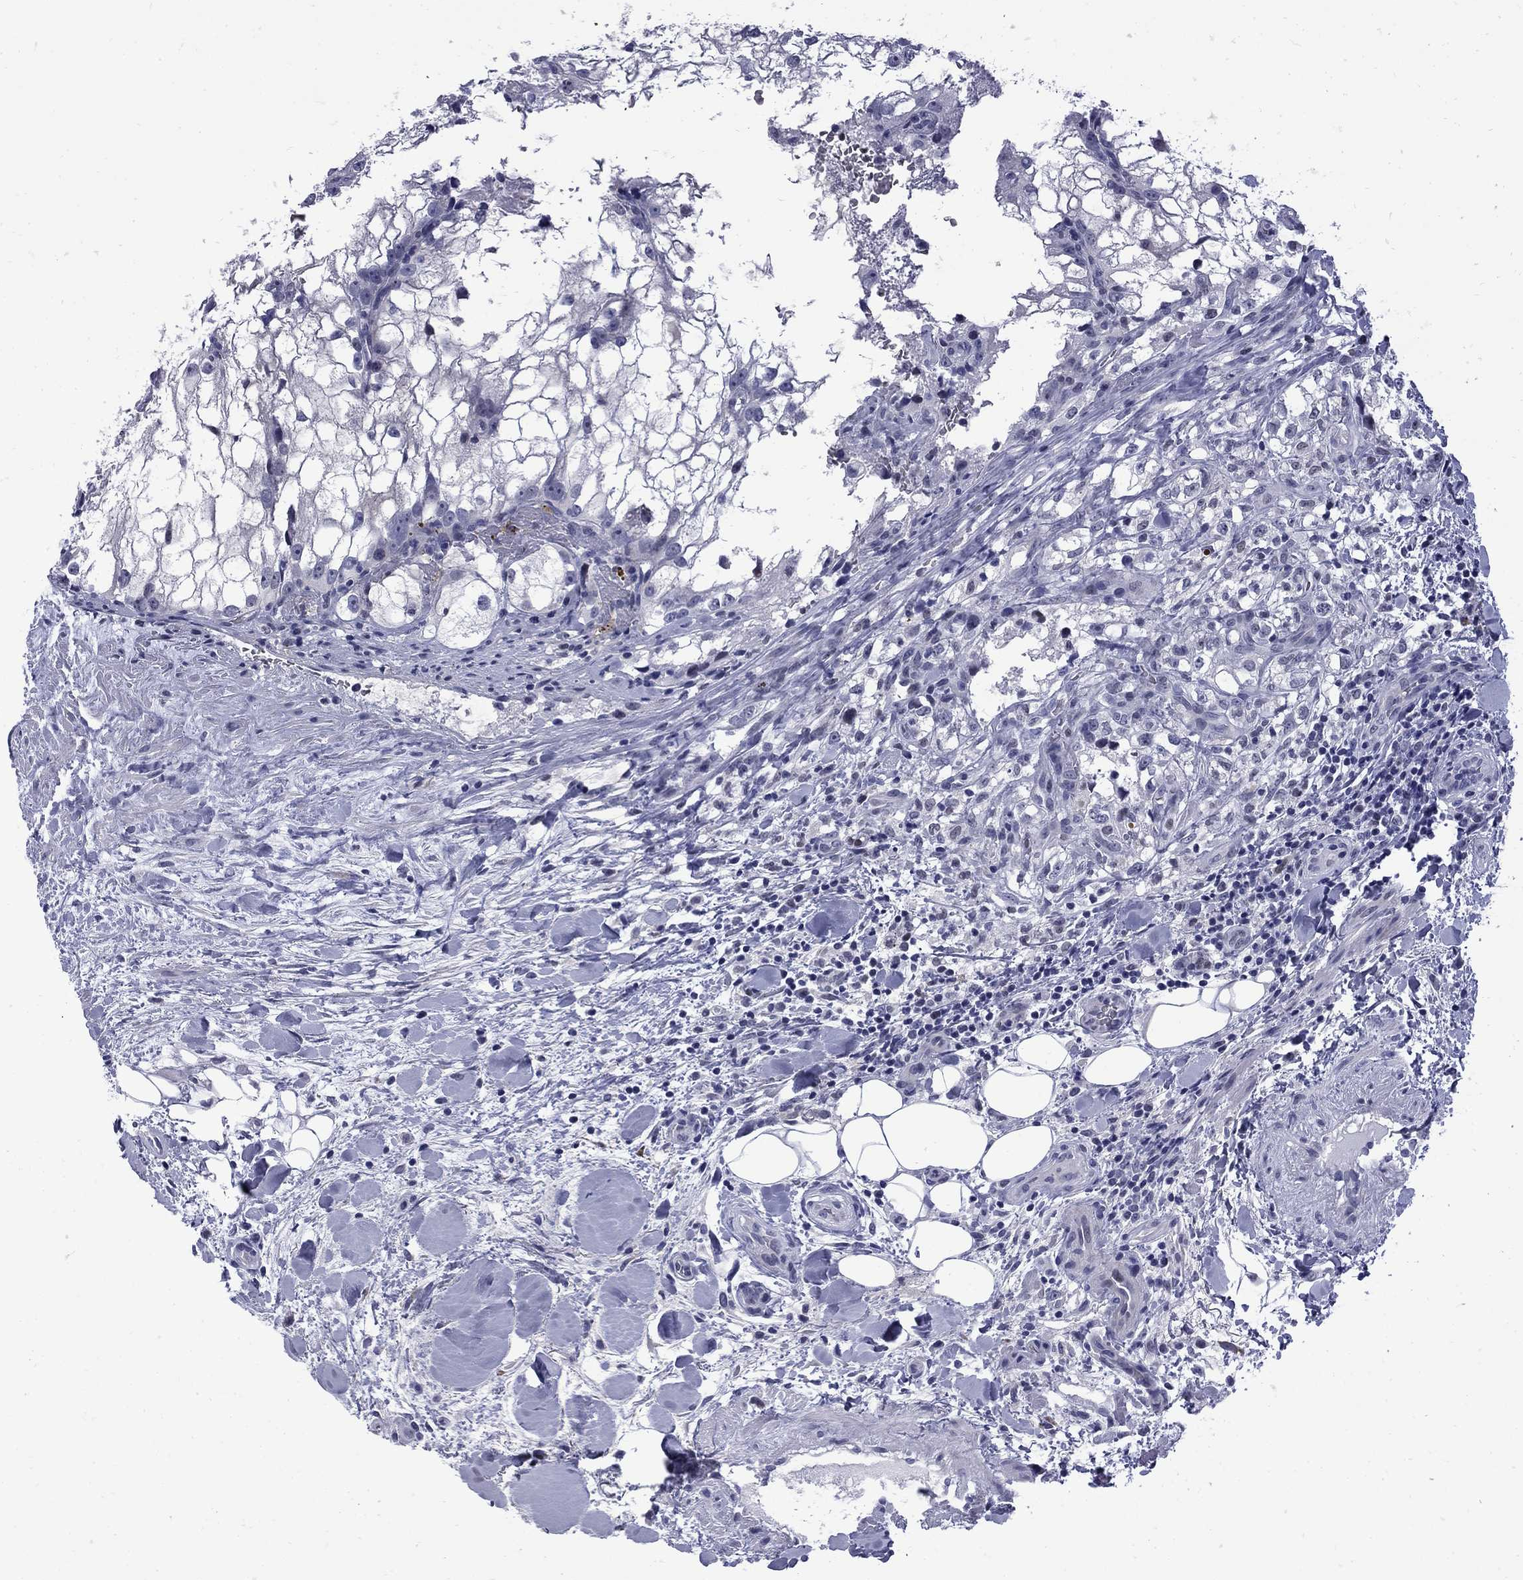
{"staining": {"intensity": "negative", "quantity": "none", "location": "none"}, "tissue": "renal cancer", "cell_type": "Tumor cells", "image_type": "cancer", "snomed": [{"axis": "morphology", "description": "Adenocarcinoma, NOS"}, {"axis": "topography", "description": "Kidney"}], "caption": "High magnification brightfield microscopy of renal cancer stained with DAB (3,3'-diaminobenzidine) (brown) and counterstained with hematoxylin (blue): tumor cells show no significant expression. (DAB immunohistochemistry (IHC) with hematoxylin counter stain).", "gene": "MGARP", "patient": {"sex": "male", "age": 59}}